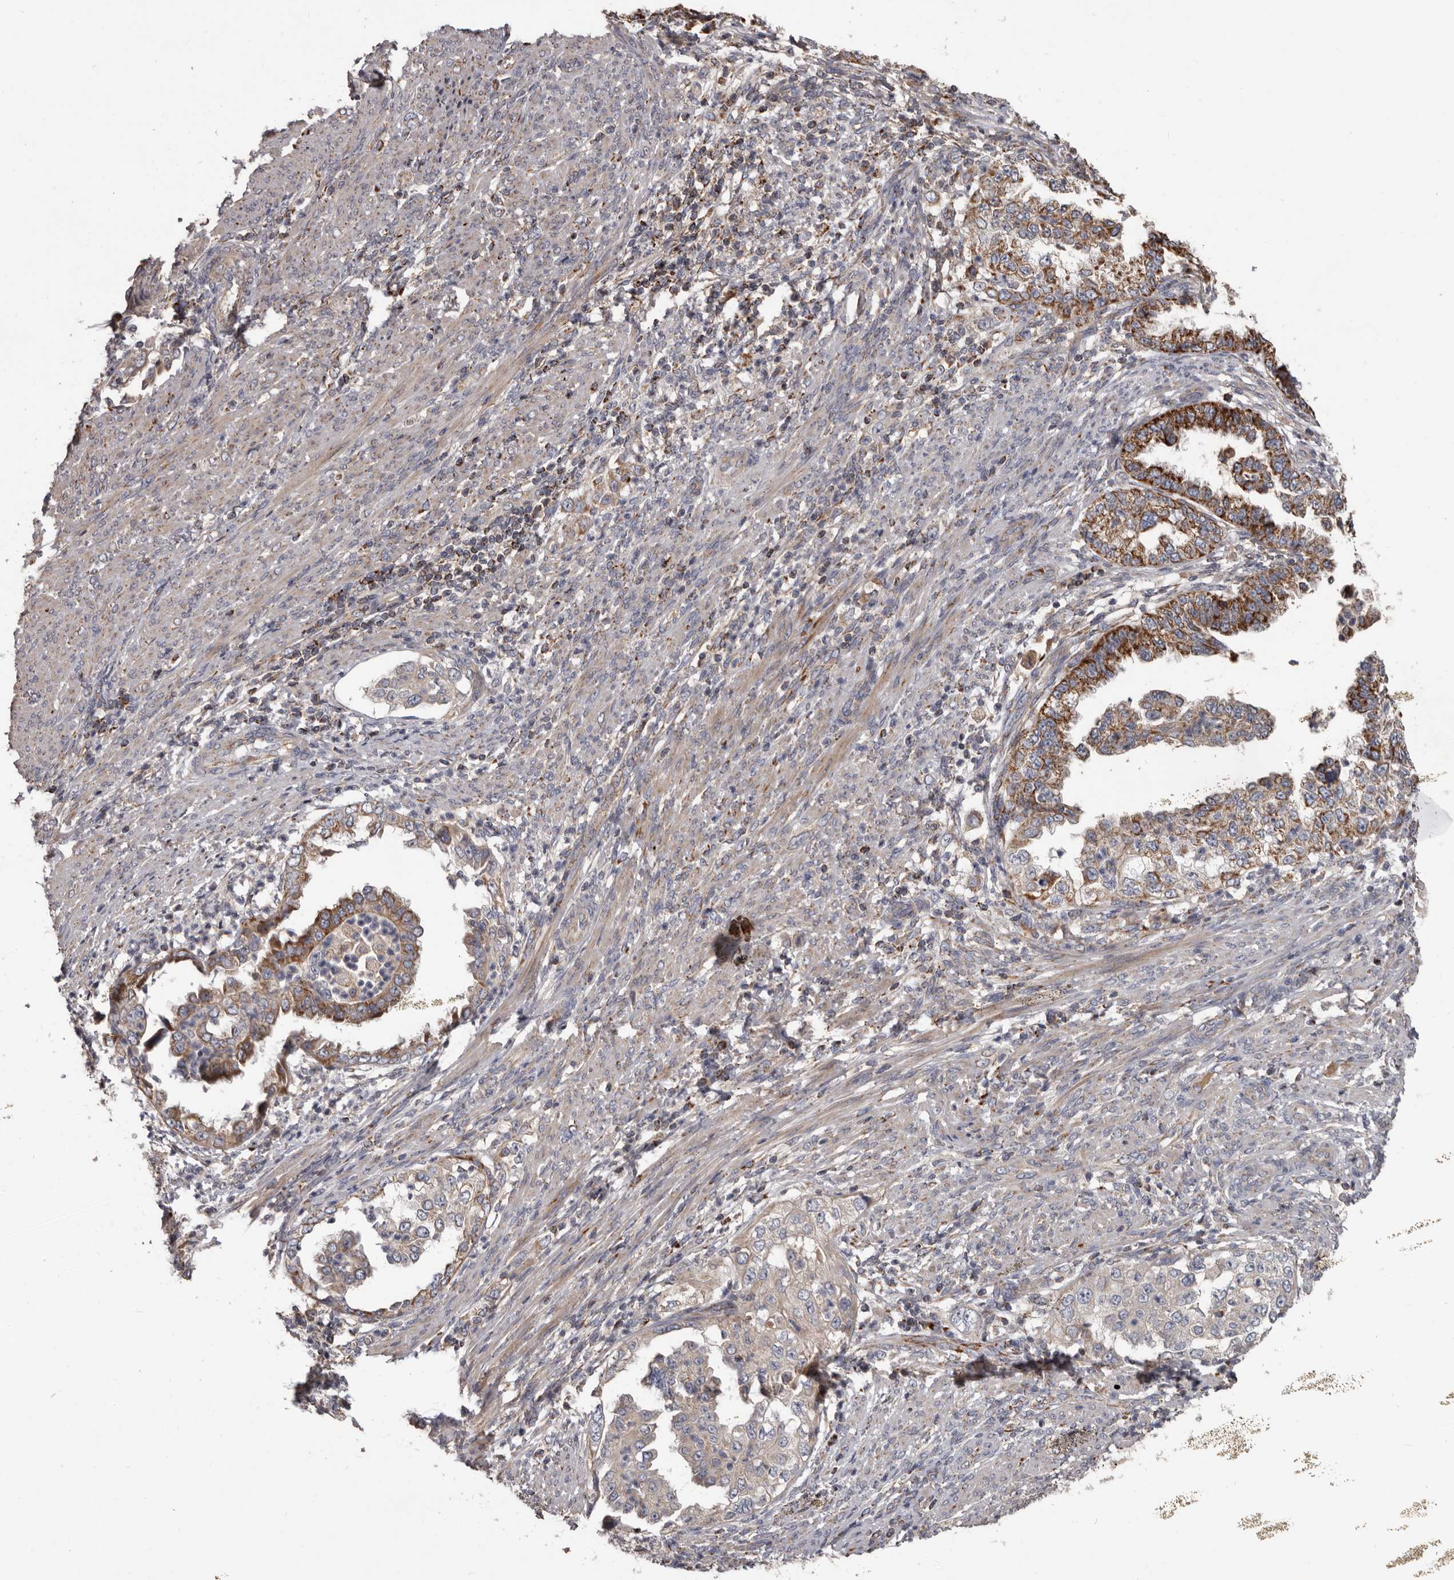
{"staining": {"intensity": "moderate", "quantity": ">75%", "location": "cytoplasmic/membranous"}, "tissue": "endometrial cancer", "cell_type": "Tumor cells", "image_type": "cancer", "snomed": [{"axis": "morphology", "description": "Adenocarcinoma, NOS"}, {"axis": "topography", "description": "Endometrium"}], "caption": "Protein expression by immunohistochemistry (IHC) displays moderate cytoplasmic/membranous staining in about >75% of tumor cells in endometrial cancer. (DAB IHC, brown staining for protein, blue staining for nuclei).", "gene": "ALDH5A1", "patient": {"sex": "female", "age": 85}}